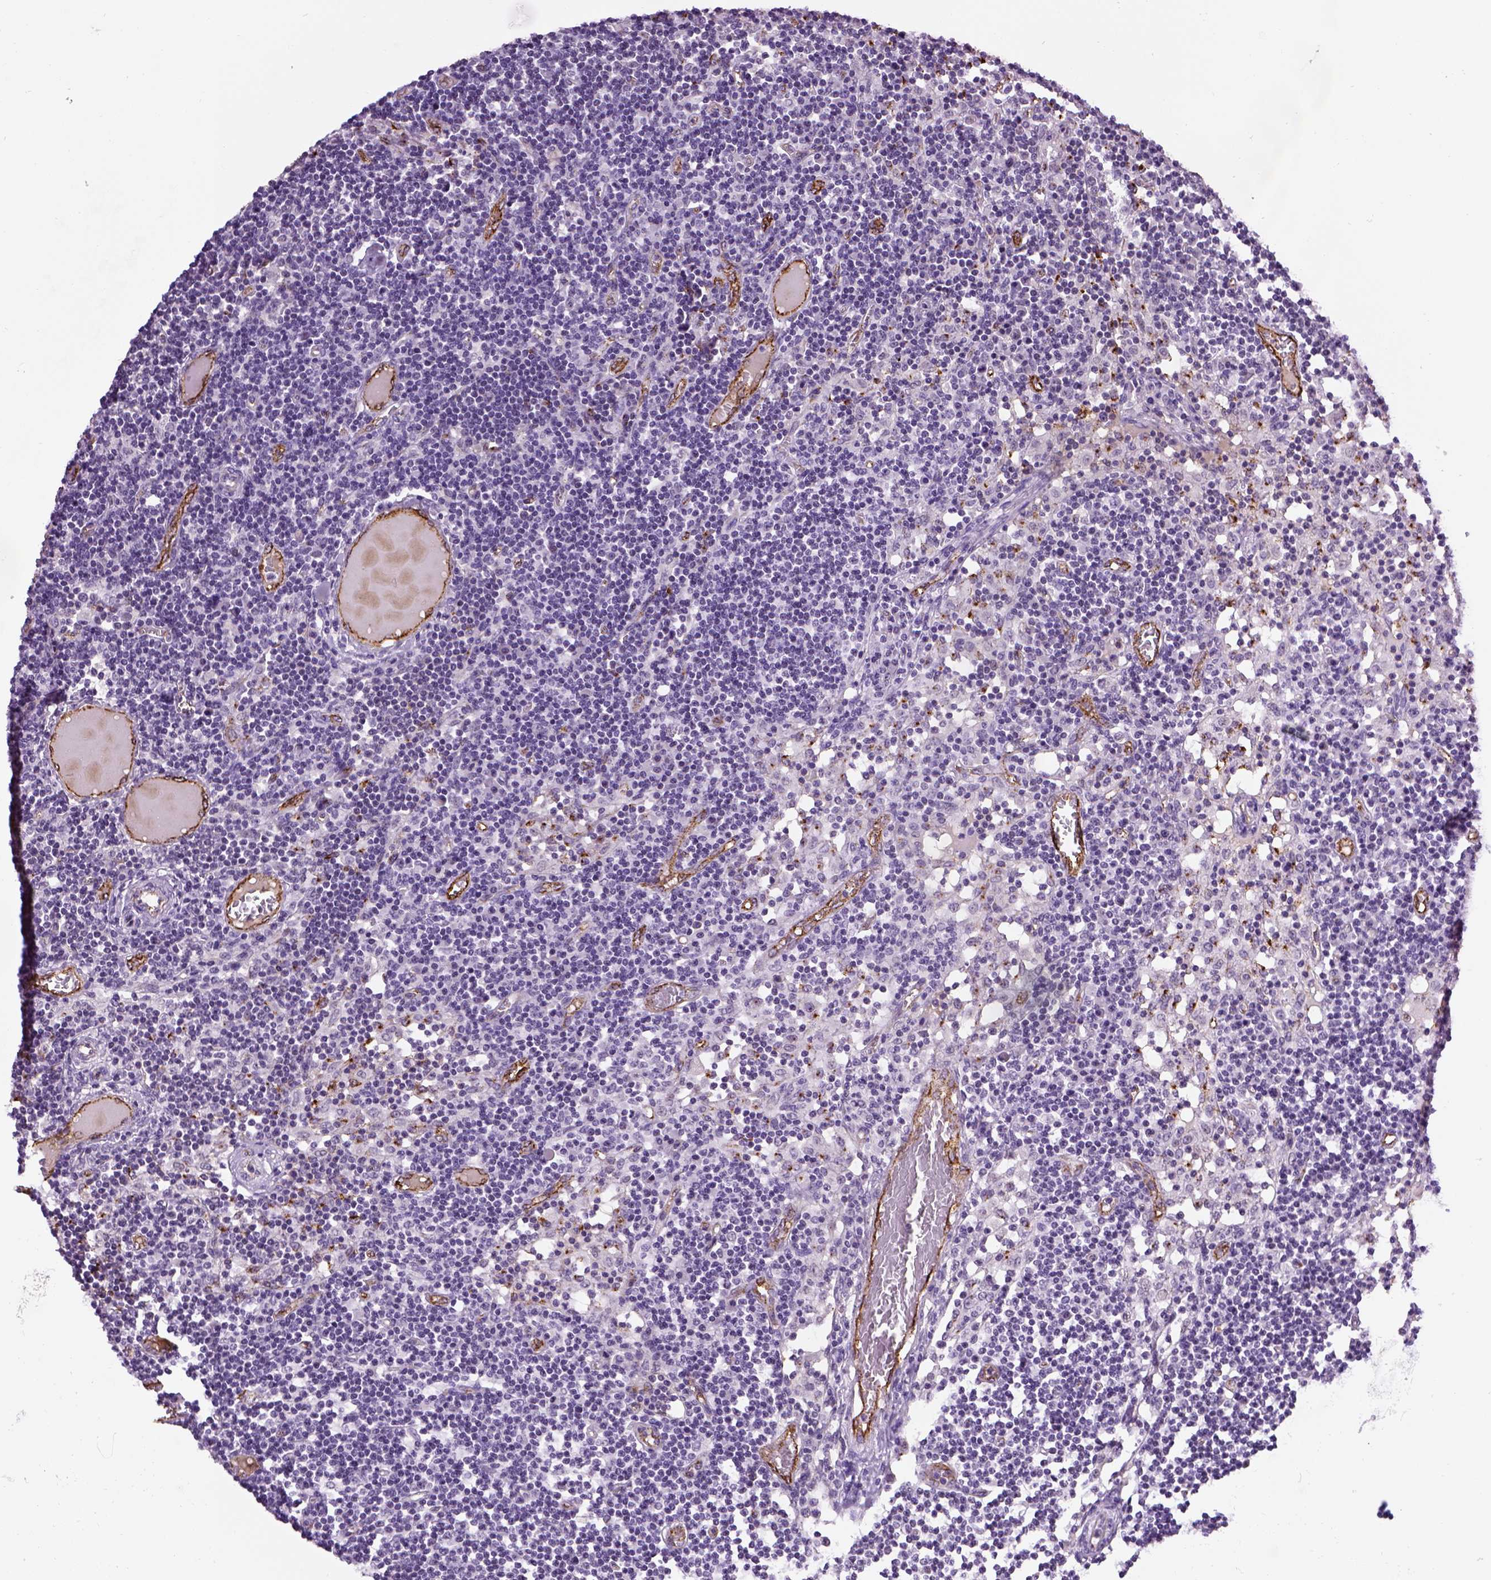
{"staining": {"intensity": "negative", "quantity": "none", "location": "none"}, "tissue": "lymph node", "cell_type": "Germinal center cells", "image_type": "normal", "snomed": [{"axis": "morphology", "description": "Normal tissue, NOS"}, {"axis": "topography", "description": "Lymph node"}], "caption": "IHC micrograph of benign lymph node stained for a protein (brown), which exhibits no expression in germinal center cells.", "gene": "VWF", "patient": {"sex": "female", "age": 72}}